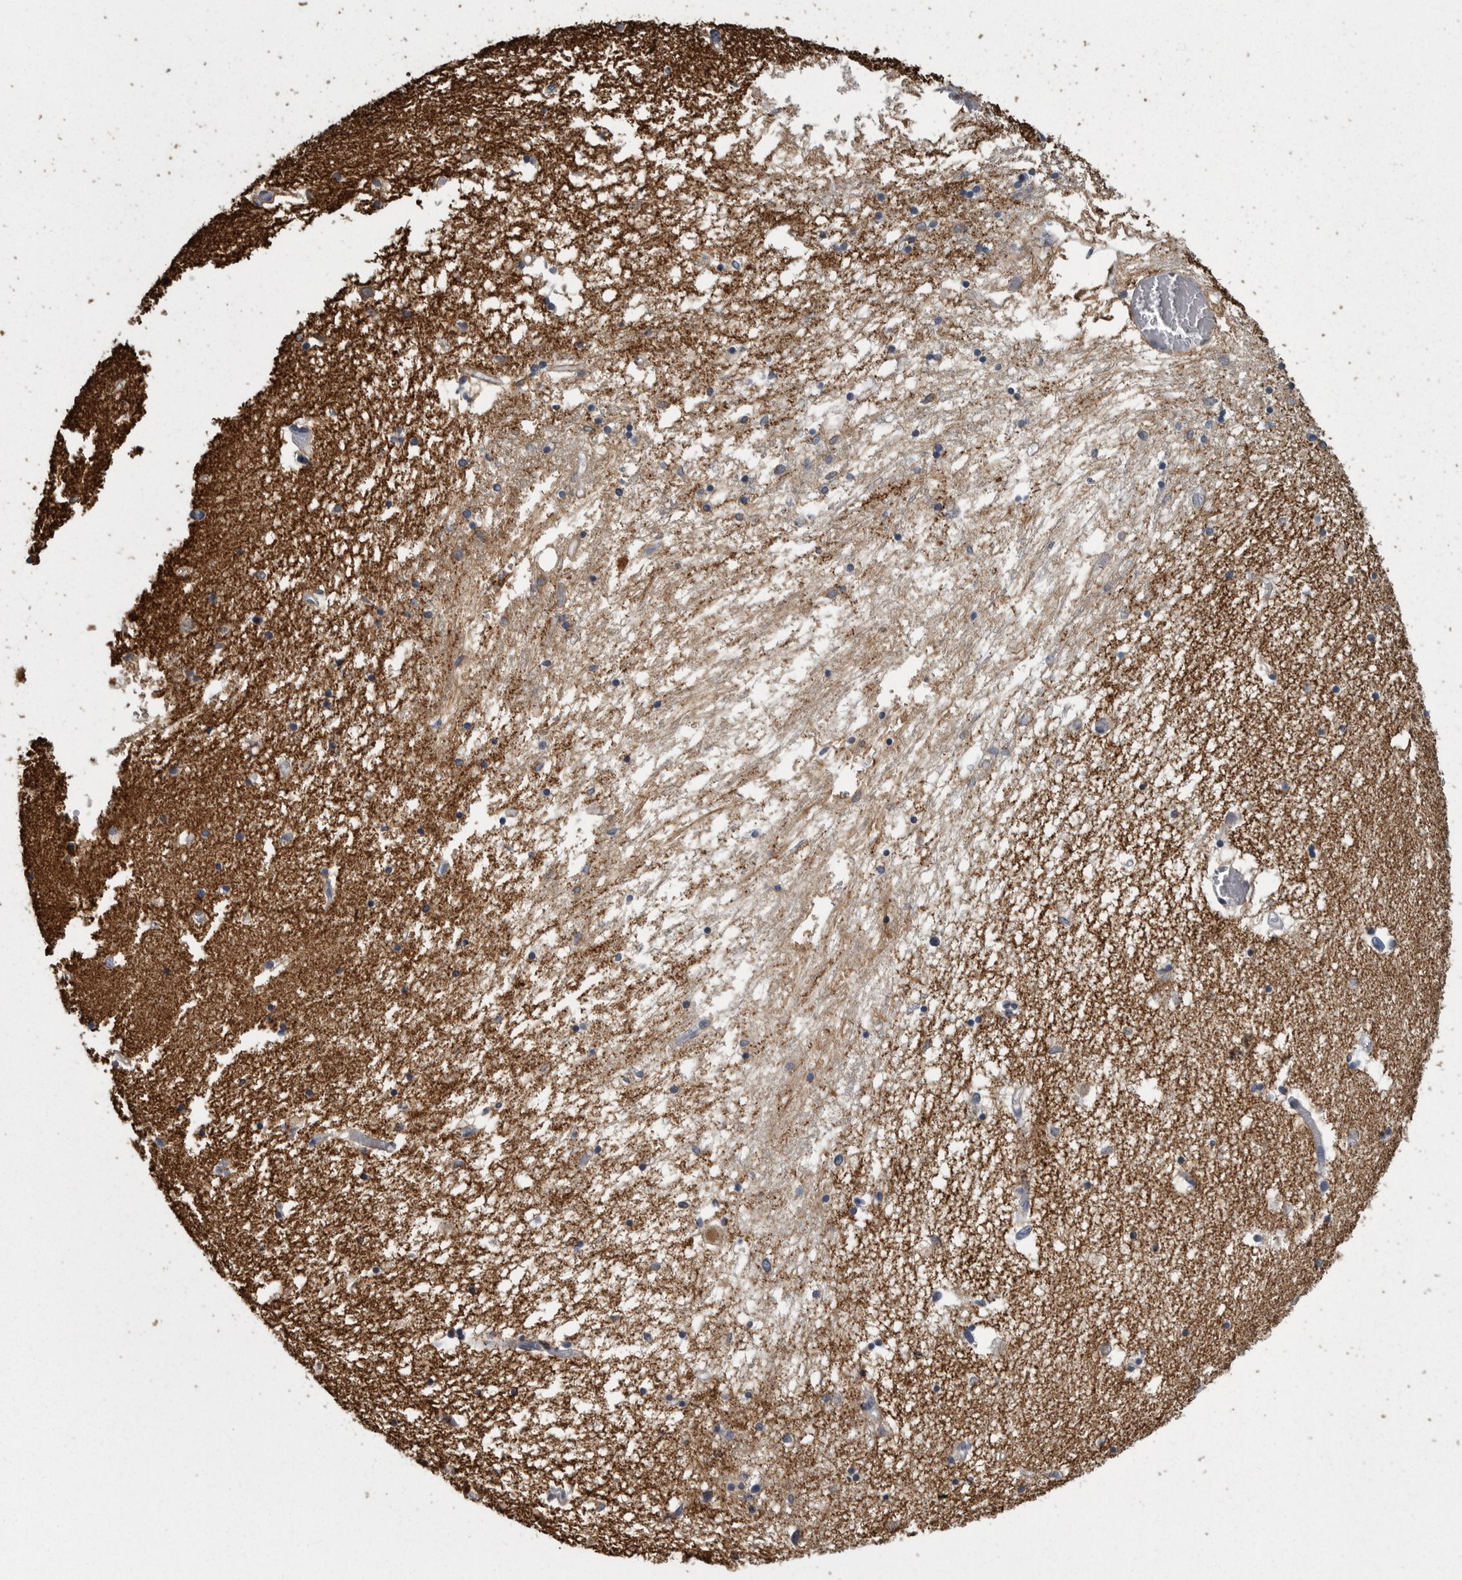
{"staining": {"intensity": "weak", "quantity": "<25%", "location": "cytoplasmic/membranous"}, "tissue": "hippocampus", "cell_type": "Glial cells", "image_type": "normal", "snomed": [{"axis": "morphology", "description": "Normal tissue, NOS"}, {"axis": "topography", "description": "Hippocampus"}], "caption": "High power microscopy histopathology image of an IHC photomicrograph of normal hippocampus, revealing no significant expression in glial cells. (DAB (3,3'-diaminobenzidine) immunohistochemistry (IHC), high magnification).", "gene": "FRK", "patient": {"sex": "male", "age": 70}}